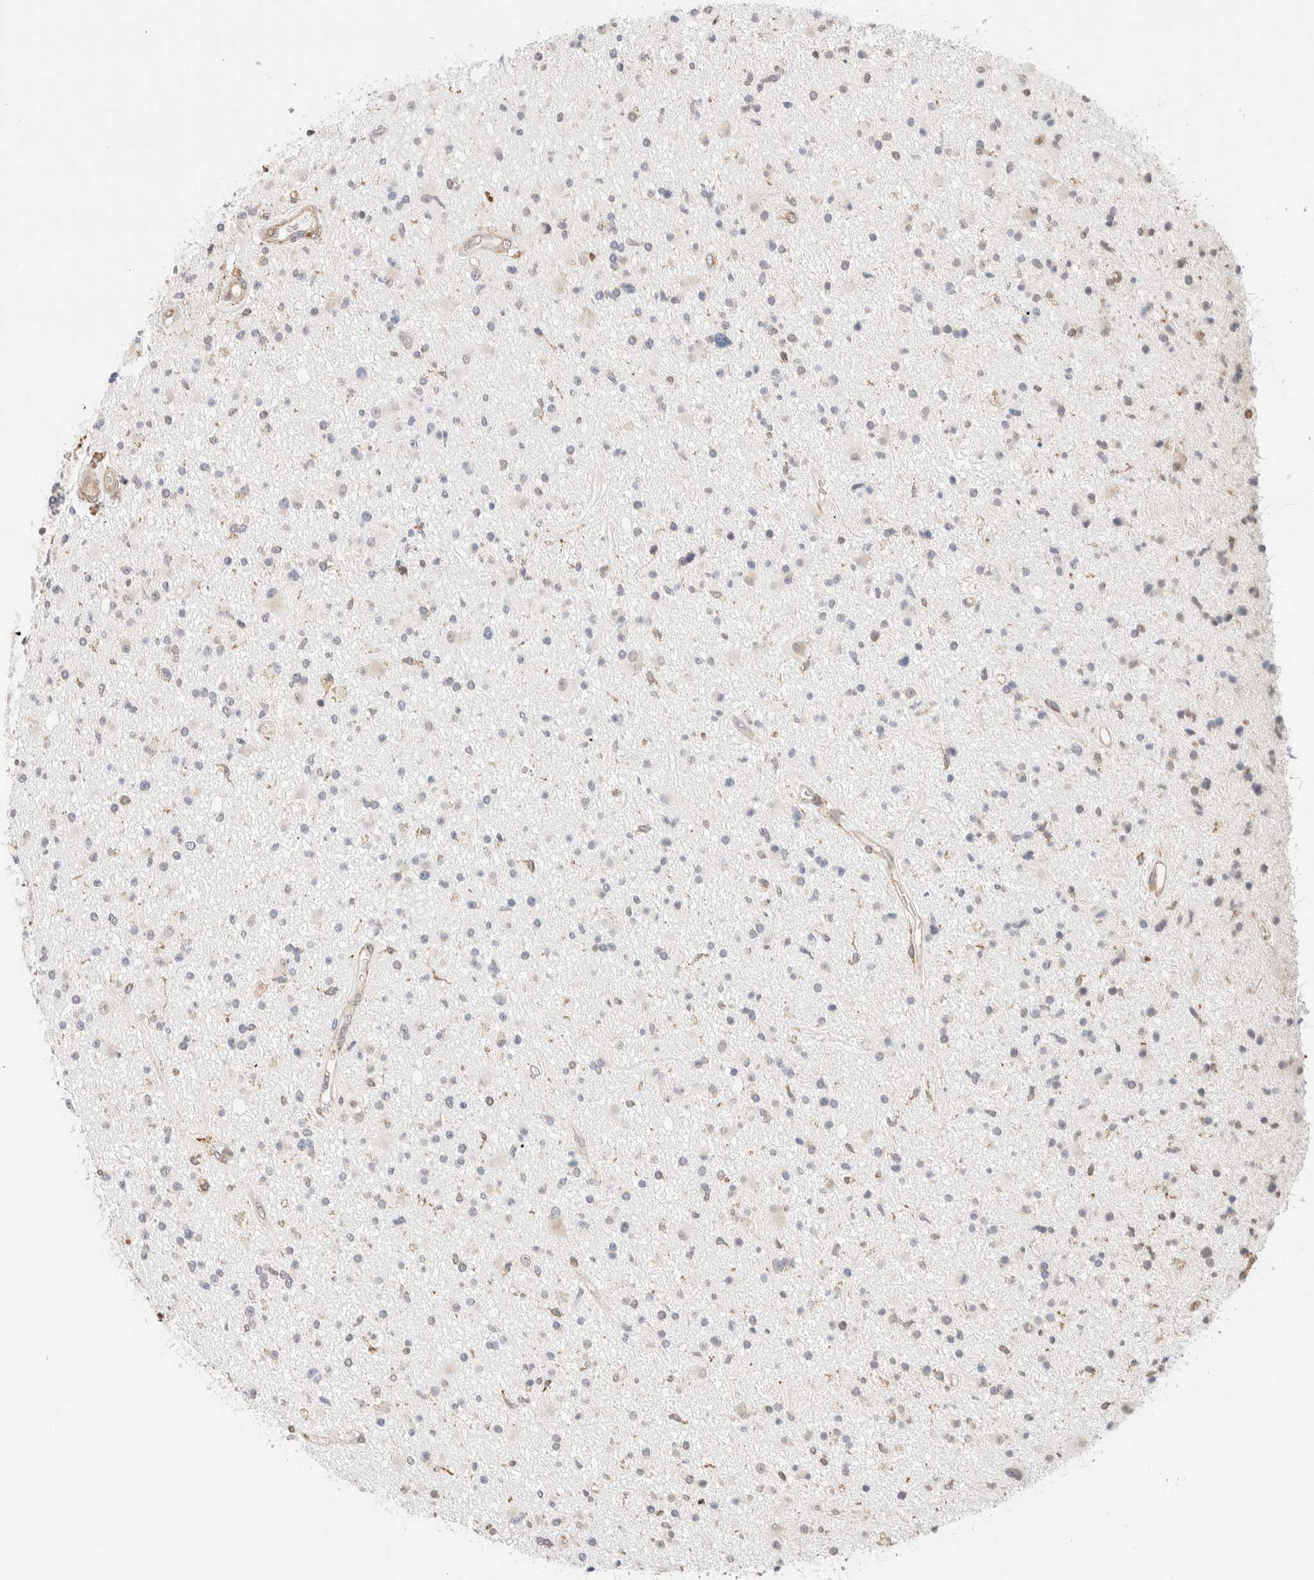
{"staining": {"intensity": "negative", "quantity": "none", "location": "none"}, "tissue": "glioma", "cell_type": "Tumor cells", "image_type": "cancer", "snomed": [{"axis": "morphology", "description": "Glioma, malignant, High grade"}, {"axis": "topography", "description": "Brain"}], "caption": "Immunohistochemistry (IHC) of malignant glioma (high-grade) shows no positivity in tumor cells. (Stains: DAB IHC with hematoxylin counter stain, Microscopy: brightfield microscopy at high magnification).", "gene": "INTS1", "patient": {"sex": "male", "age": 33}}